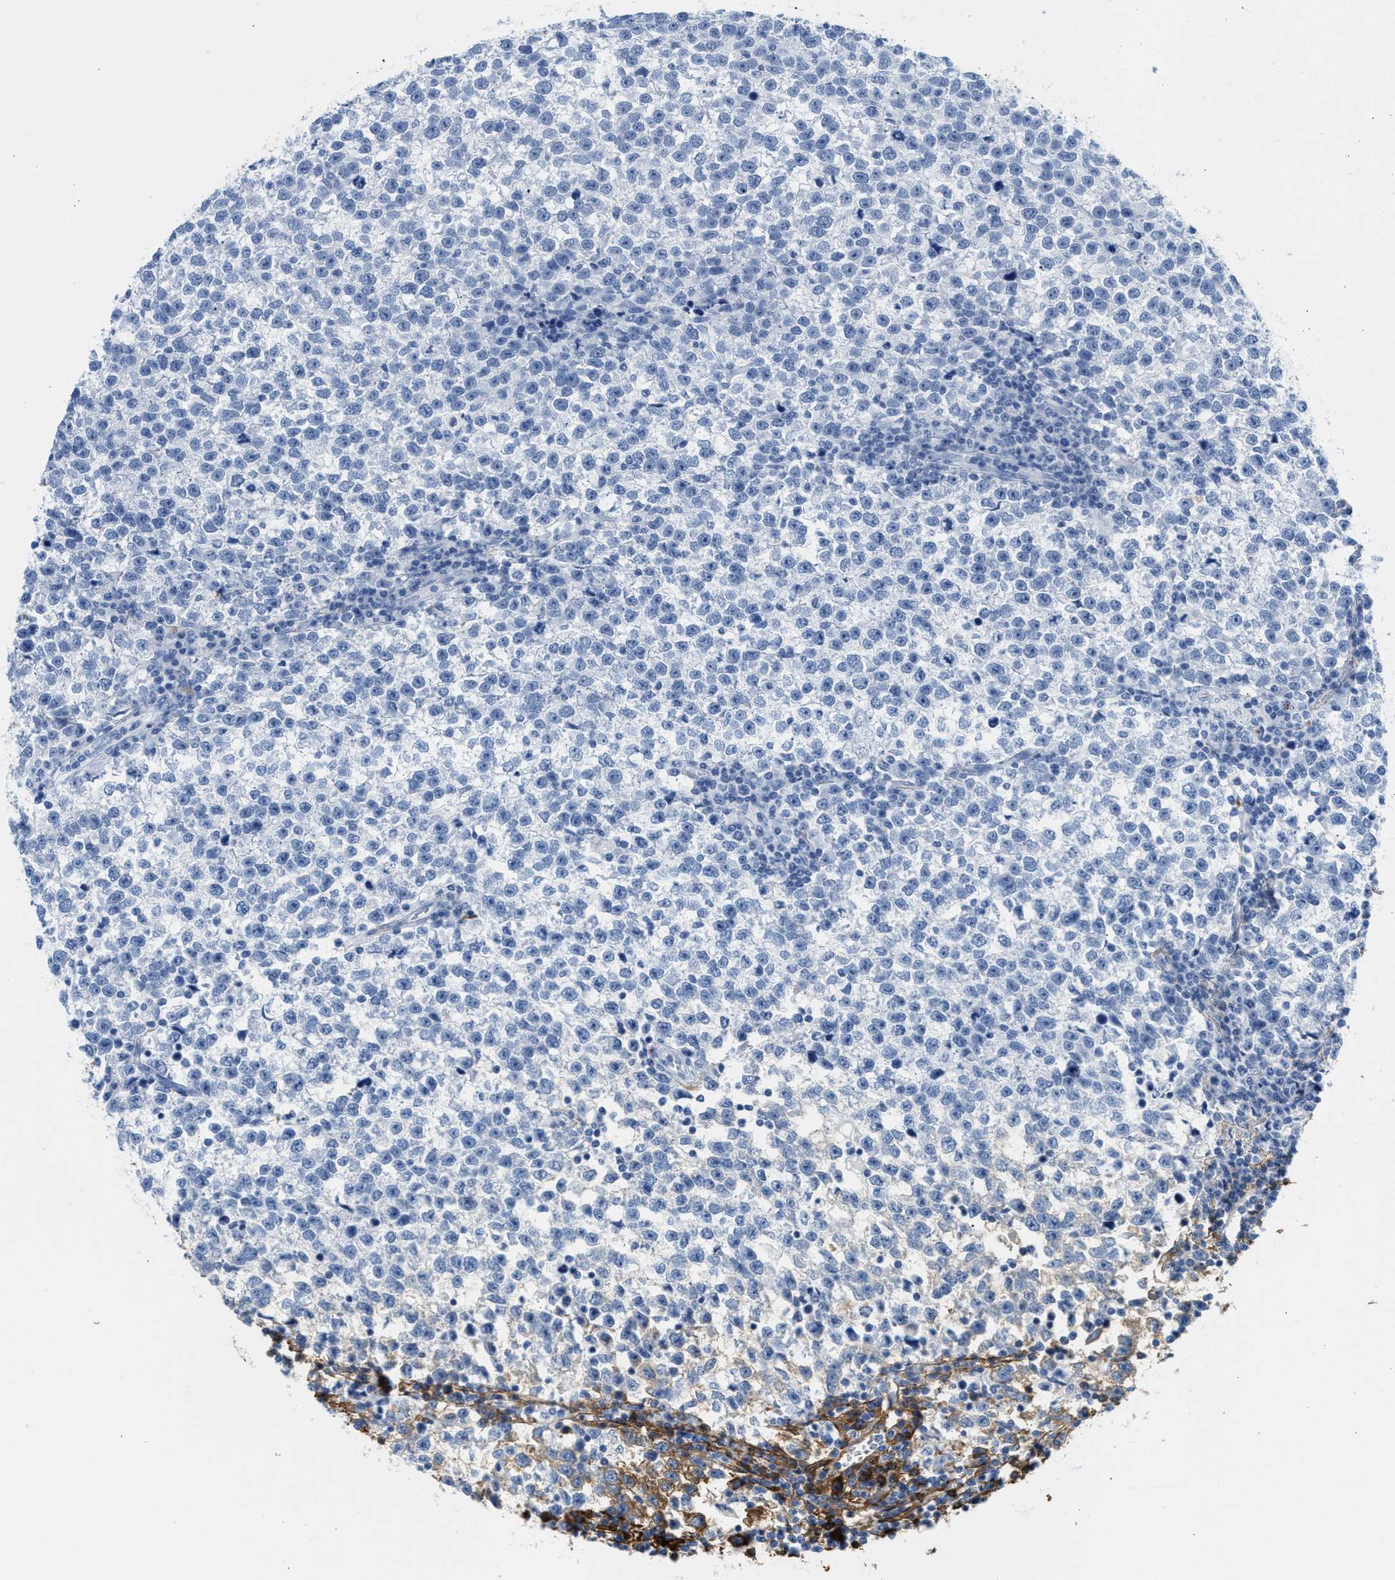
{"staining": {"intensity": "negative", "quantity": "none", "location": "none"}, "tissue": "testis cancer", "cell_type": "Tumor cells", "image_type": "cancer", "snomed": [{"axis": "morphology", "description": "Normal tissue, NOS"}, {"axis": "morphology", "description": "Seminoma, NOS"}, {"axis": "topography", "description": "Testis"}], "caption": "Immunohistochemistry of testis cancer demonstrates no expression in tumor cells.", "gene": "TNR", "patient": {"sex": "male", "age": 43}}